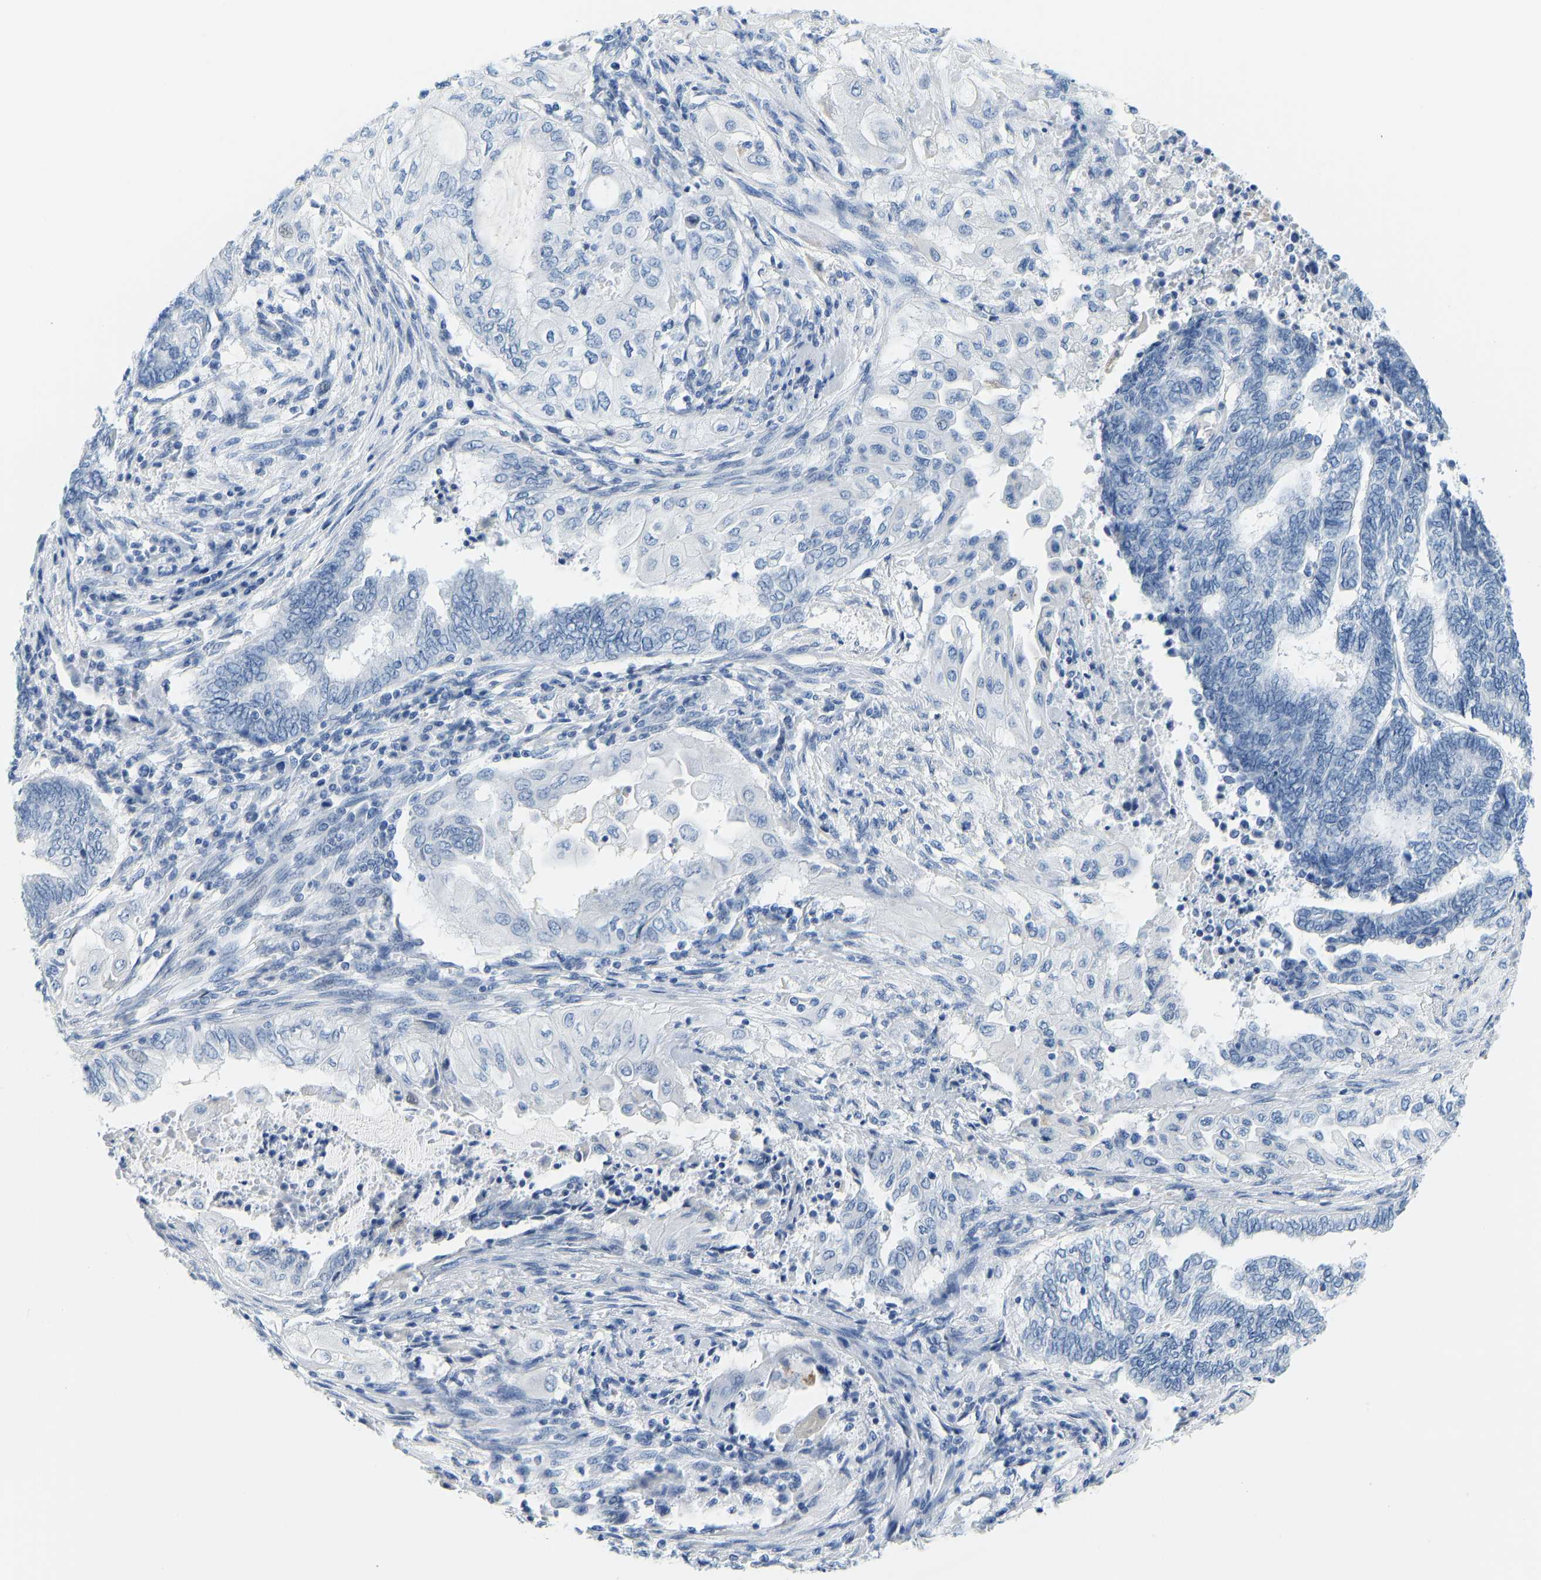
{"staining": {"intensity": "negative", "quantity": "none", "location": "none"}, "tissue": "endometrial cancer", "cell_type": "Tumor cells", "image_type": "cancer", "snomed": [{"axis": "morphology", "description": "Adenocarcinoma, NOS"}, {"axis": "topography", "description": "Uterus"}, {"axis": "topography", "description": "Endometrium"}], "caption": "DAB (3,3'-diaminobenzidine) immunohistochemical staining of human endometrial adenocarcinoma reveals no significant positivity in tumor cells.", "gene": "SERPINB3", "patient": {"sex": "female", "age": 70}}